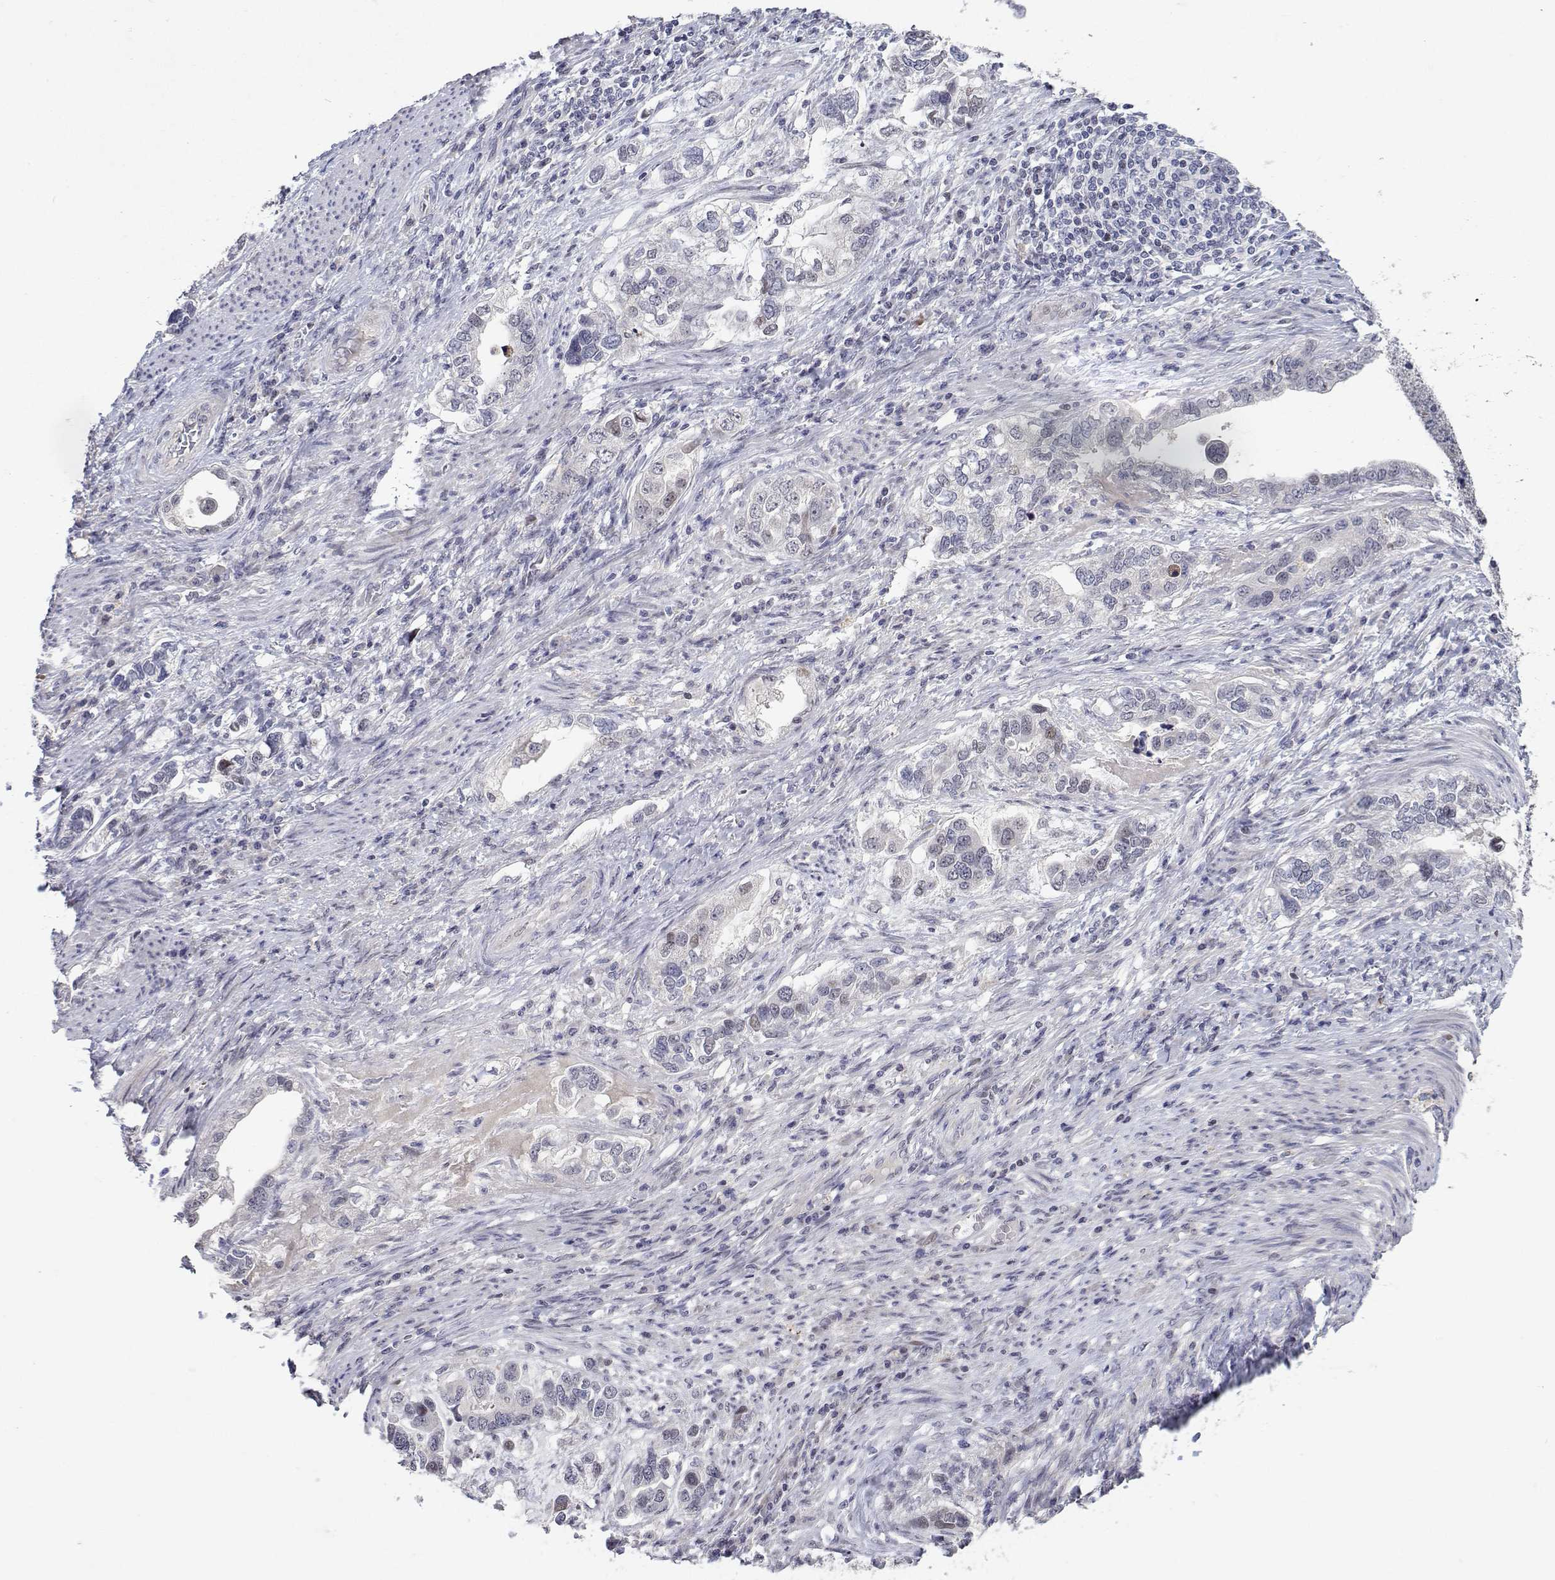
{"staining": {"intensity": "negative", "quantity": "none", "location": "none"}, "tissue": "stomach cancer", "cell_type": "Tumor cells", "image_type": "cancer", "snomed": [{"axis": "morphology", "description": "Adenocarcinoma, NOS"}, {"axis": "topography", "description": "Stomach, lower"}], "caption": "Immunohistochemical staining of human stomach cancer demonstrates no significant expression in tumor cells.", "gene": "RBPJL", "patient": {"sex": "female", "age": 93}}